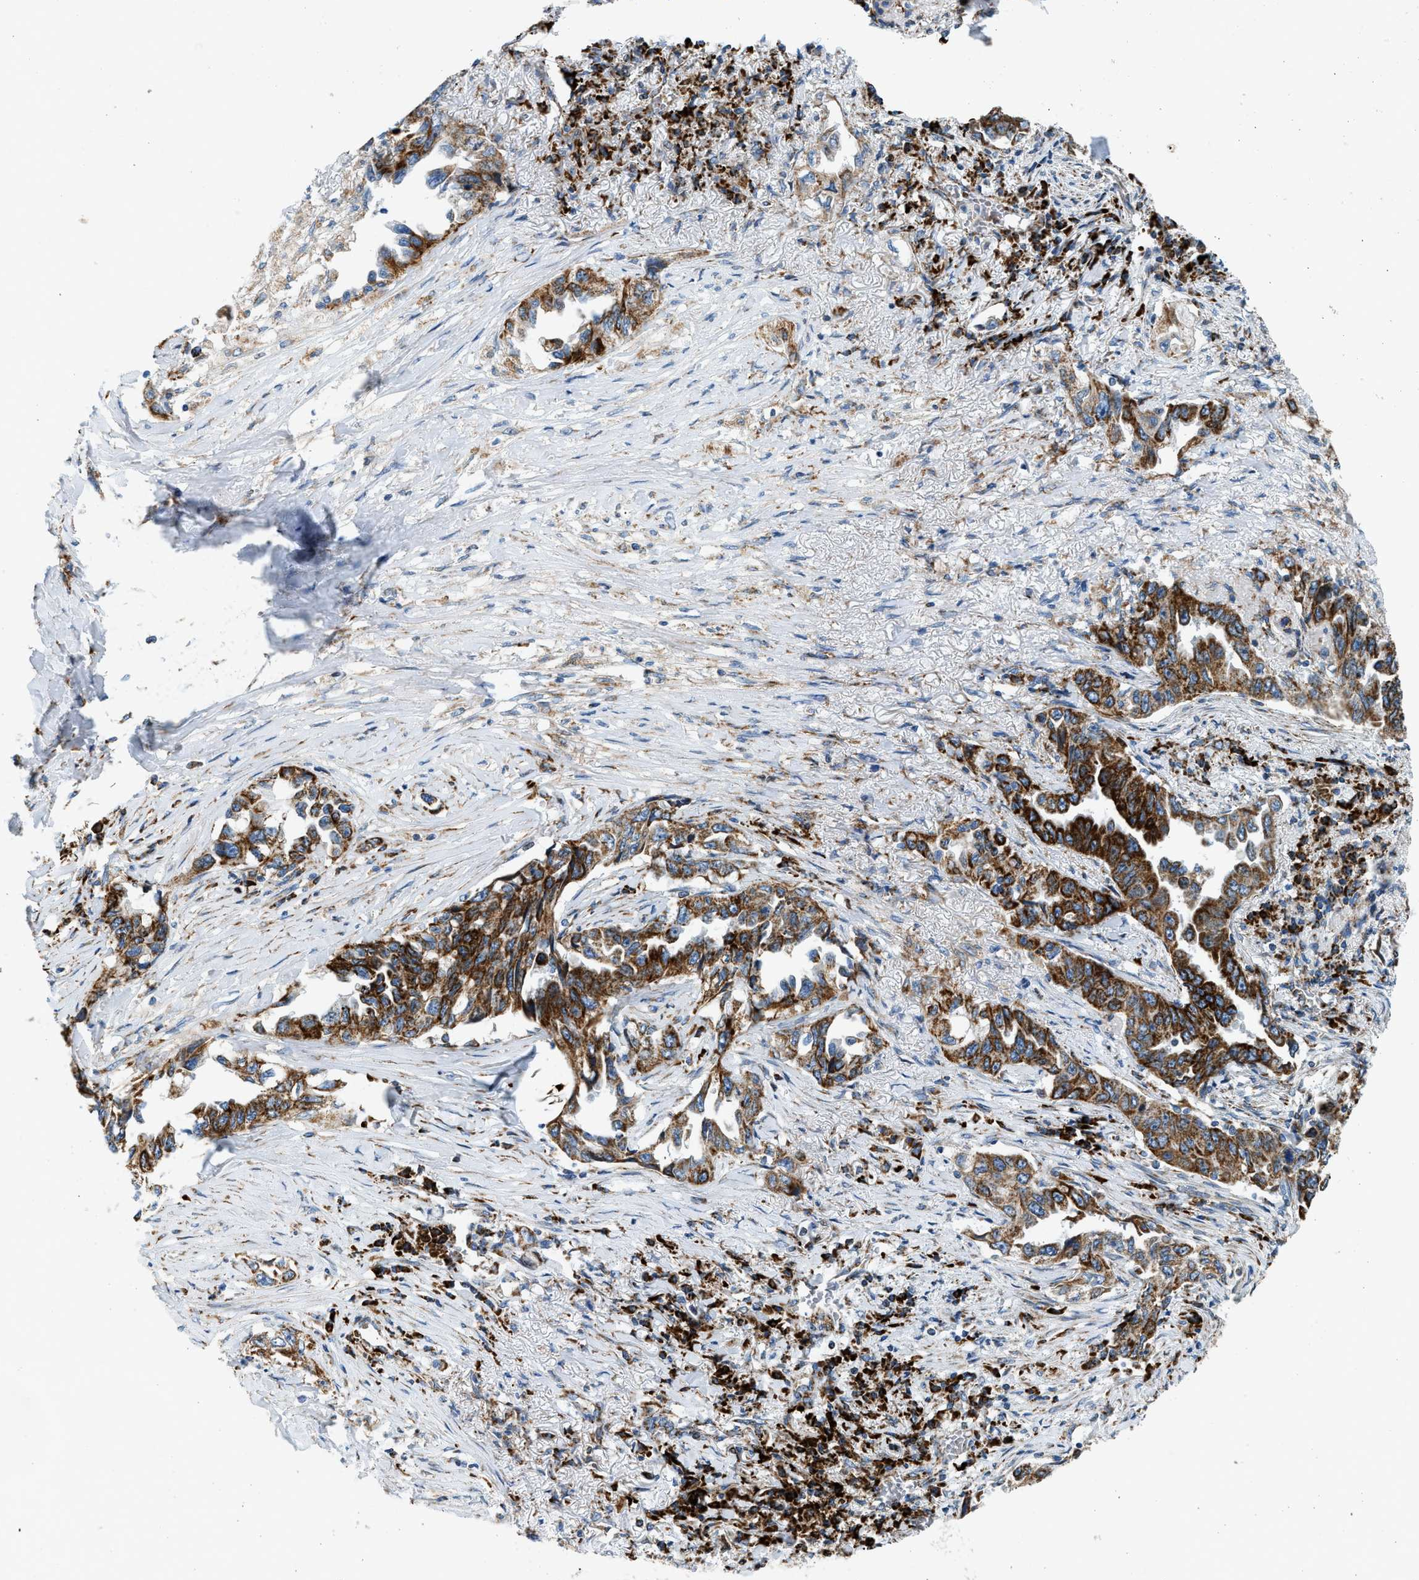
{"staining": {"intensity": "strong", "quantity": ">75%", "location": "cytoplasmic/membranous"}, "tissue": "lung cancer", "cell_type": "Tumor cells", "image_type": "cancer", "snomed": [{"axis": "morphology", "description": "Adenocarcinoma, NOS"}, {"axis": "topography", "description": "Lung"}], "caption": "DAB (3,3'-diaminobenzidine) immunohistochemical staining of lung cancer reveals strong cytoplasmic/membranous protein expression in approximately >75% of tumor cells.", "gene": "KCNMB3", "patient": {"sex": "female", "age": 51}}